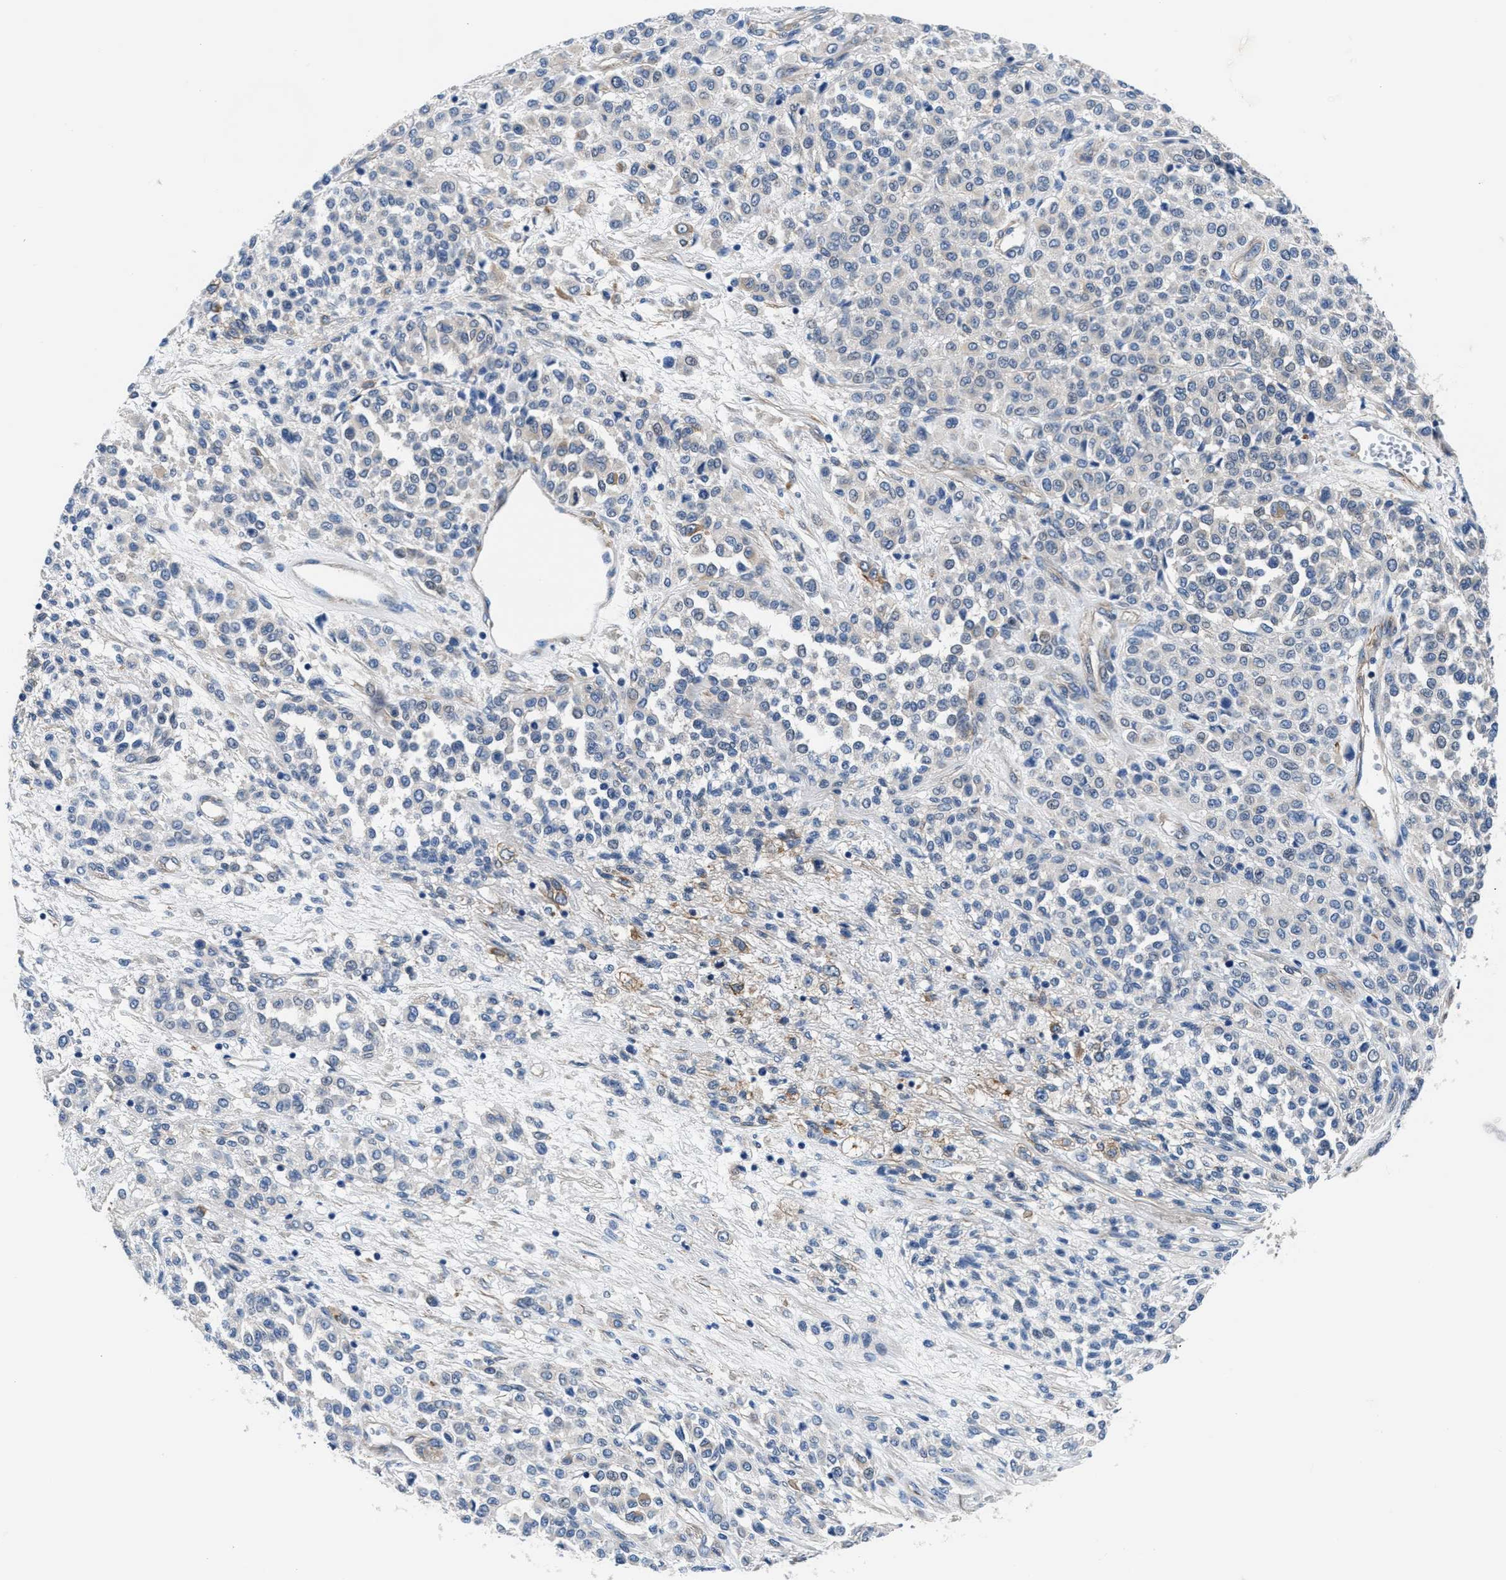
{"staining": {"intensity": "negative", "quantity": "none", "location": "none"}, "tissue": "melanoma", "cell_type": "Tumor cells", "image_type": "cancer", "snomed": [{"axis": "morphology", "description": "Malignant melanoma, Metastatic site"}, {"axis": "topography", "description": "Pancreas"}], "caption": "IHC histopathology image of human melanoma stained for a protein (brown), which demonstrates no expression in tumor cells.", "gene": "PARG", "patient": {"sex": "female", "age": 30}}